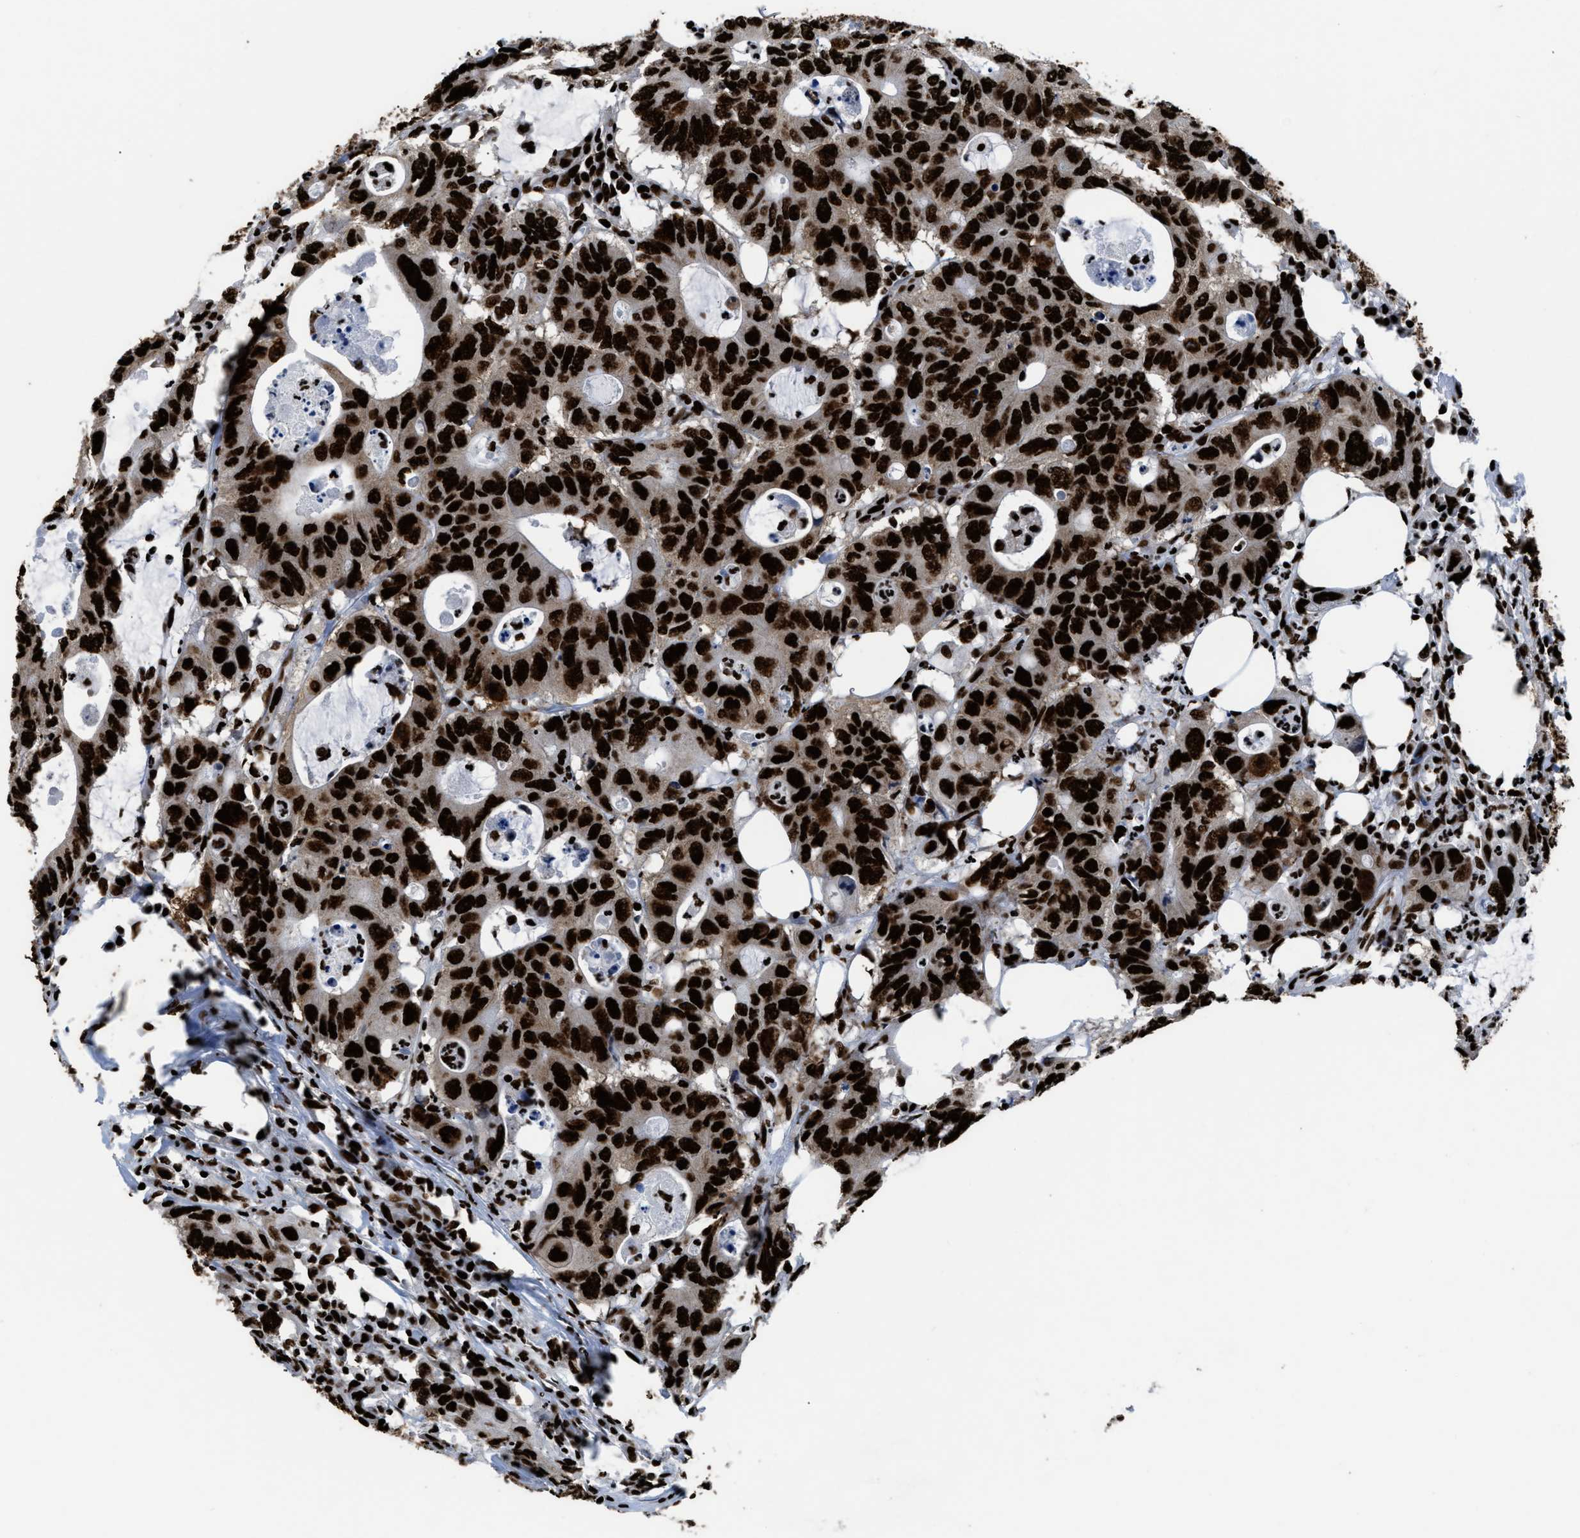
{"staining": {"intensity": "strong", "quantity": ">75%", "location": "nuclear"}, "tissue": "colorectal cancer", "cell_type": "Tumor cells", "image_type": "cancer", "snomed": [{"axis": "morphology", "description": "Adenocarcinoma, NOS"}, {"axis": "topography", "description": "Colon"}], "caption": "IHC of human colorectal cancer displays high levels of strong nuclear staining in about >75% of tumor cells. The staining was performed using DAB to visualize the protein expression in brown, while the nuclei were stained in blue with hematoxylin (Magnification: 20x).", "gene": "HNRNPM", "patient": {"sex": "male", "age": 71}}